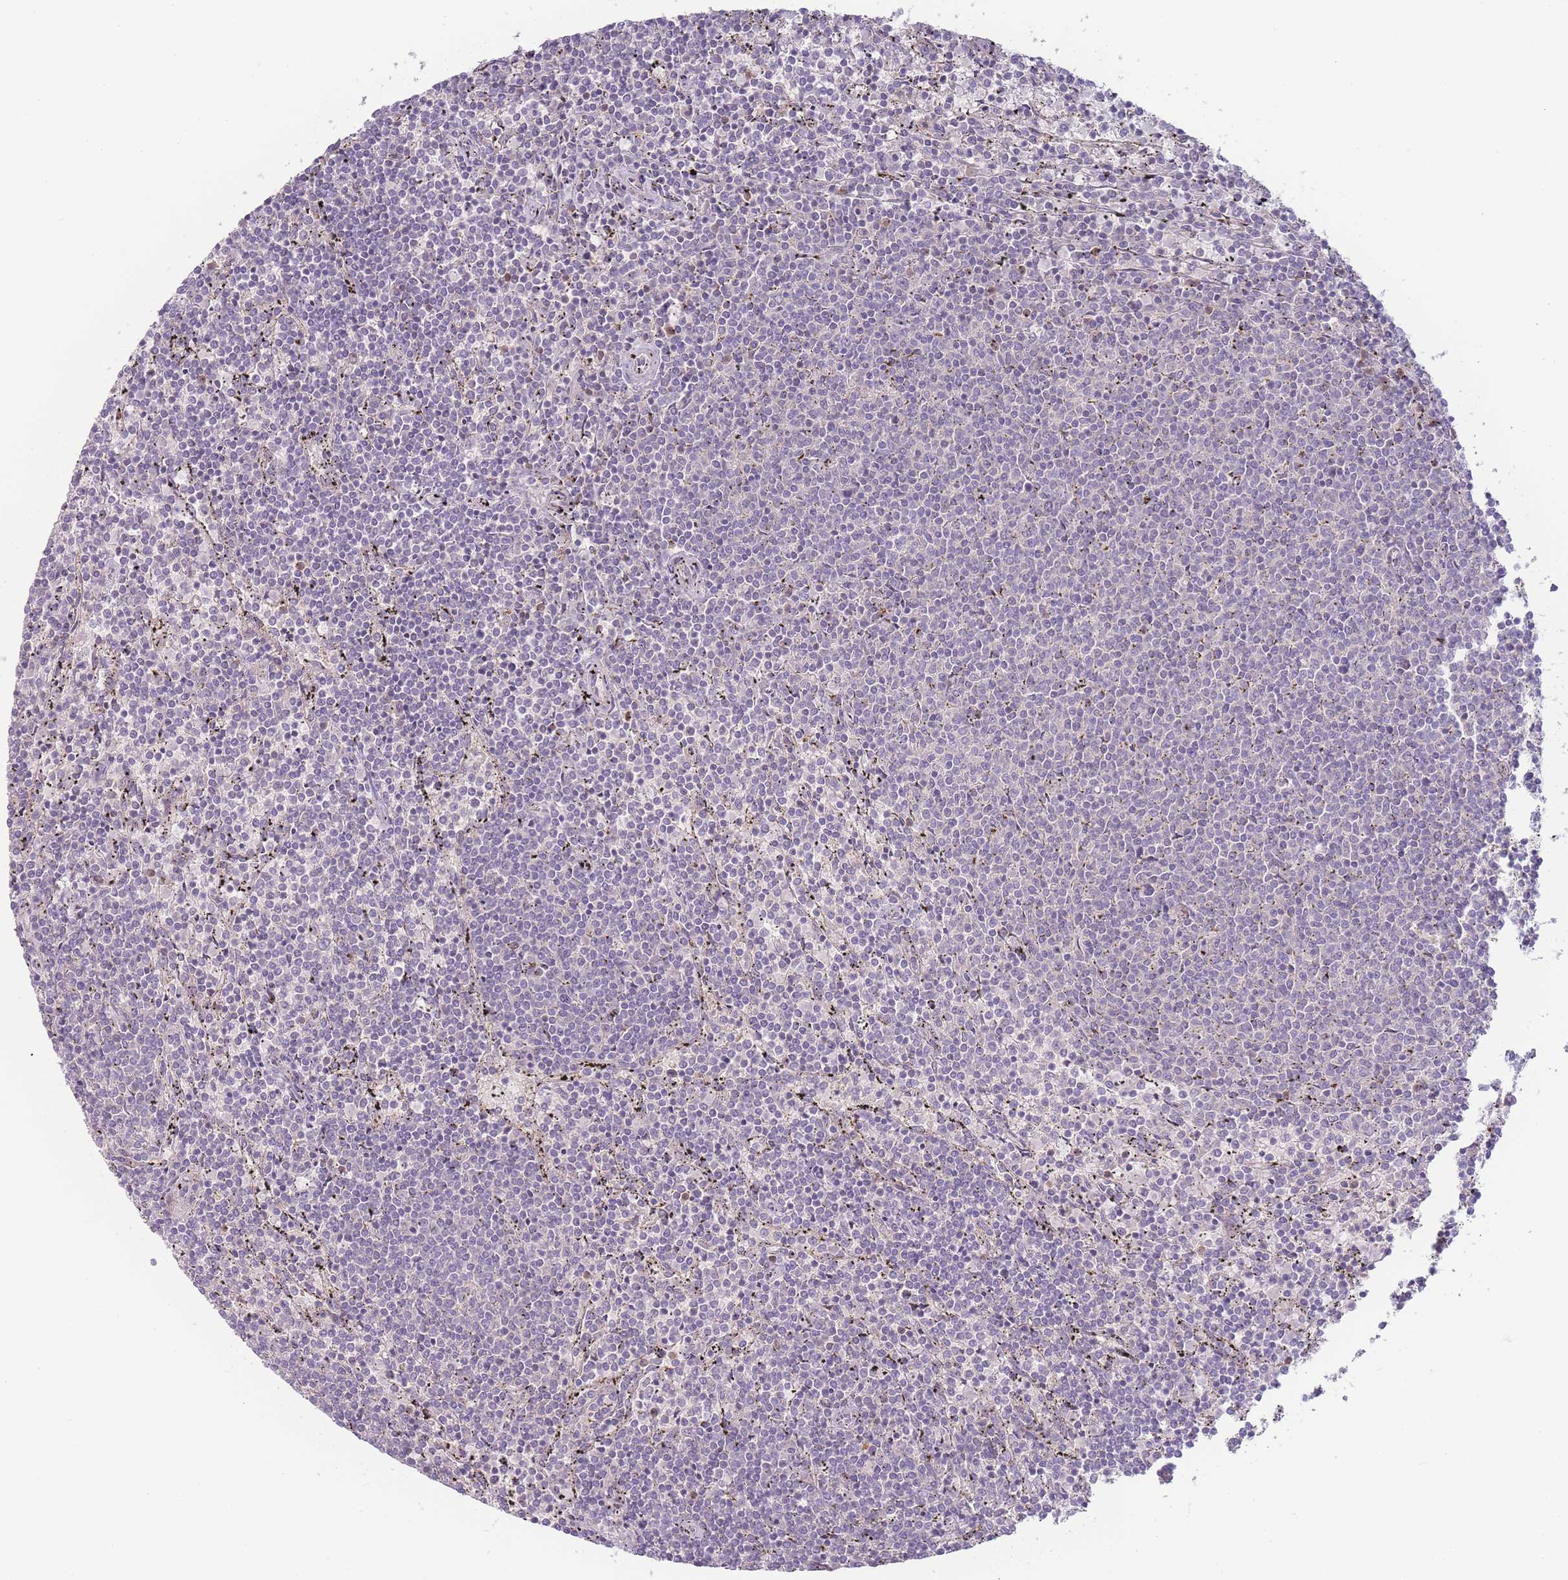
{"staining": {"intensity": "negative", "quantity": "none", "location": "none"}, "tissue": "lymphoma", "cell_type": "Tumor cells", "image_type": "cancer", "snomed": [{"axis": "morphology", "description": "Malignant lymphoma, non-Hodgkin's type, Low grade"}, {"axis": "topography", "description": "Spleen"}], "caption": "Lymphoma was stained to show a protein in brown. There is no significant expression in tumor cells.", "gene": "SPHKAP", "patient": {"sex": "female", "age": 50}}